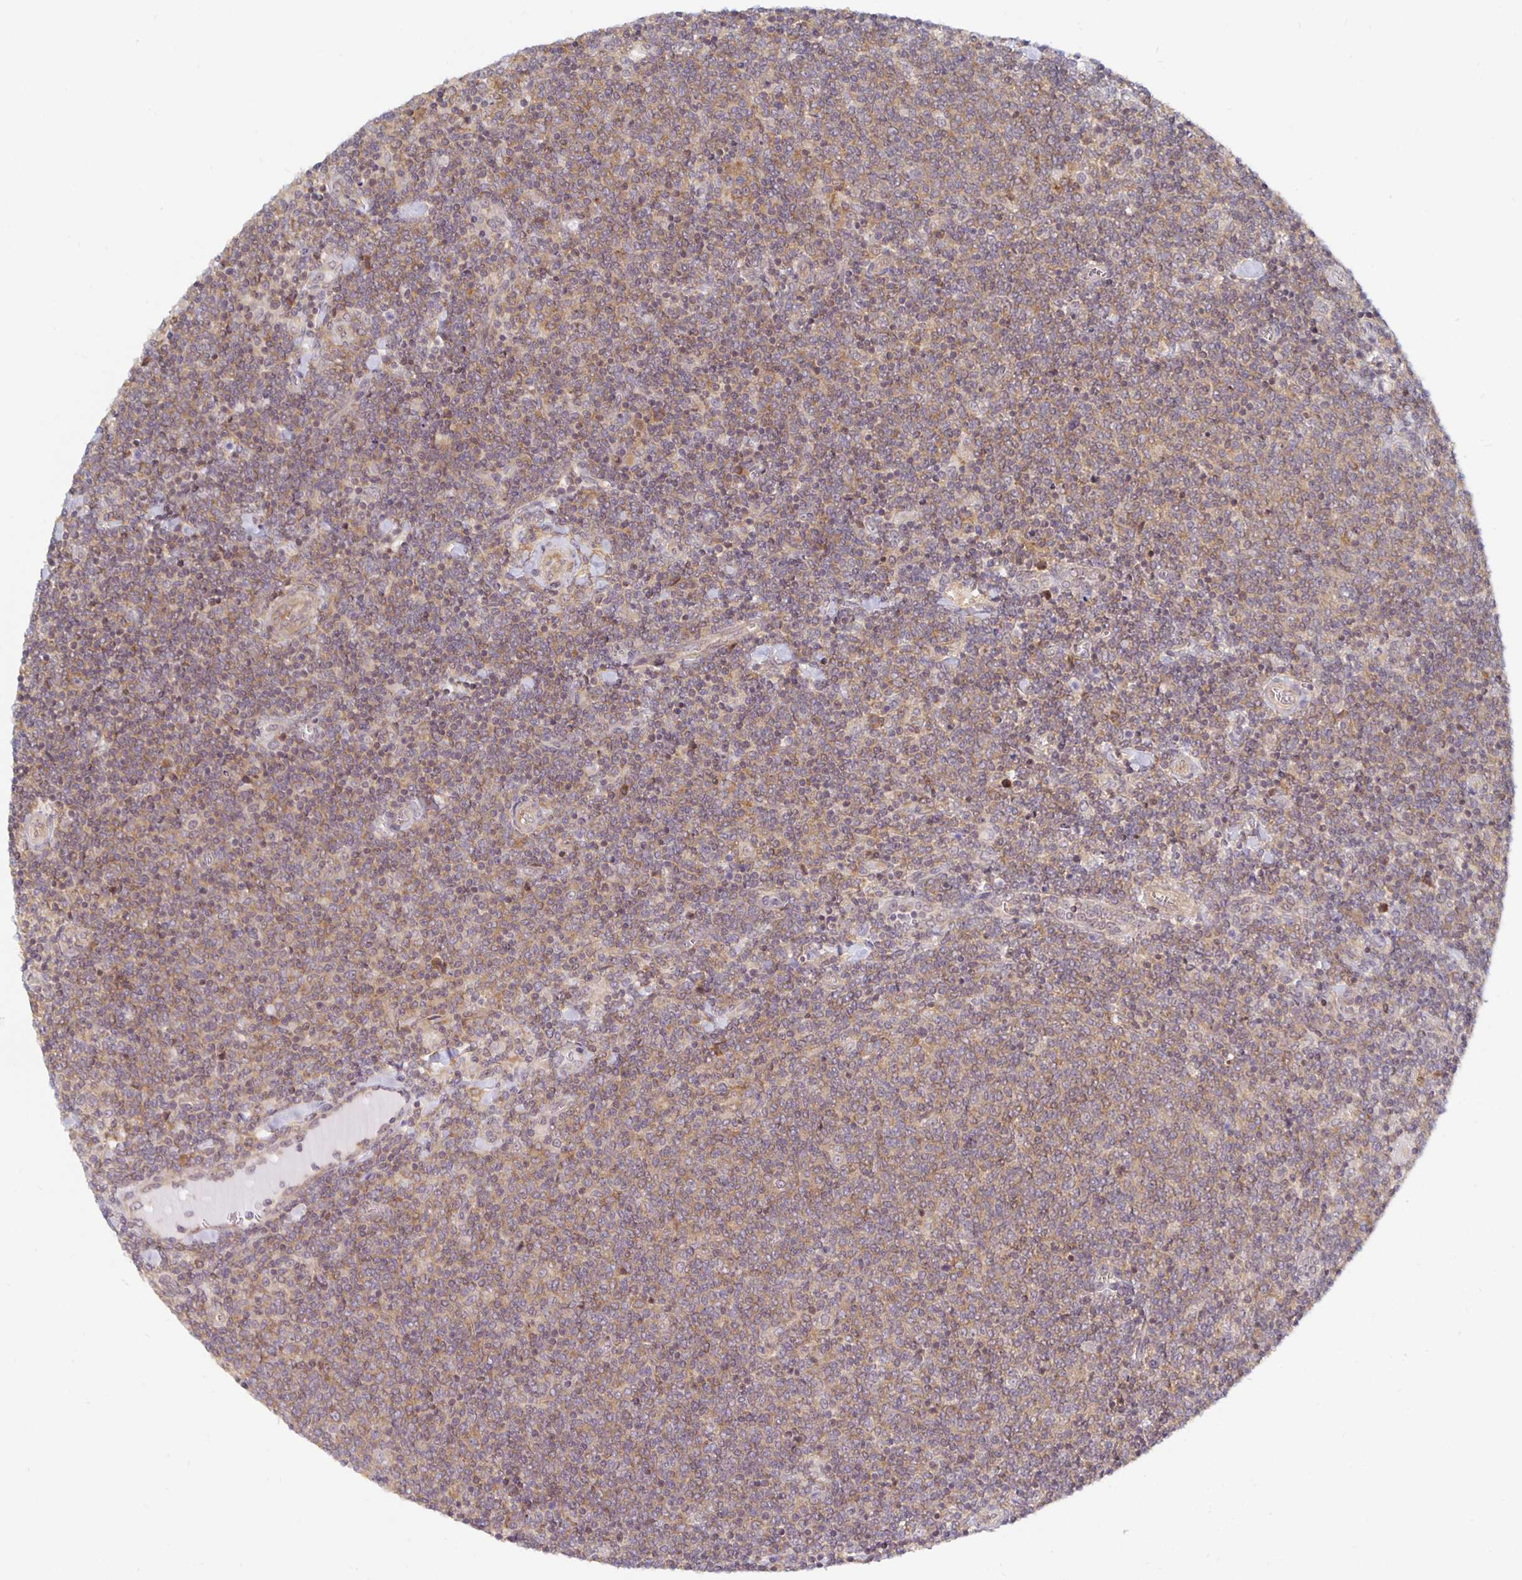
{"staining": {"intensity": "moderate", "quantity": ">75%", "location": "cytoplasmic/membranous"}, "tissue": "lymphoma", "cell_type": "Tumor cells", "image_type": "cancer", "snomed": [{"axis": "morphology", "description": "Malignant lymphoma, non-Hodgkin's type, Low grade"}, {"axis": "topography", "description": "Lymph node"}], "caption": "Immunohistochemistry photomicrograph of human lymphoma stained for a protein (brown), which exhibits medium levels of moderate cytoplasmic/membranous expression in about >75% of tumor cells.", "gene": "PDAP1", "patient": {"sex": "male", "age": 52}}